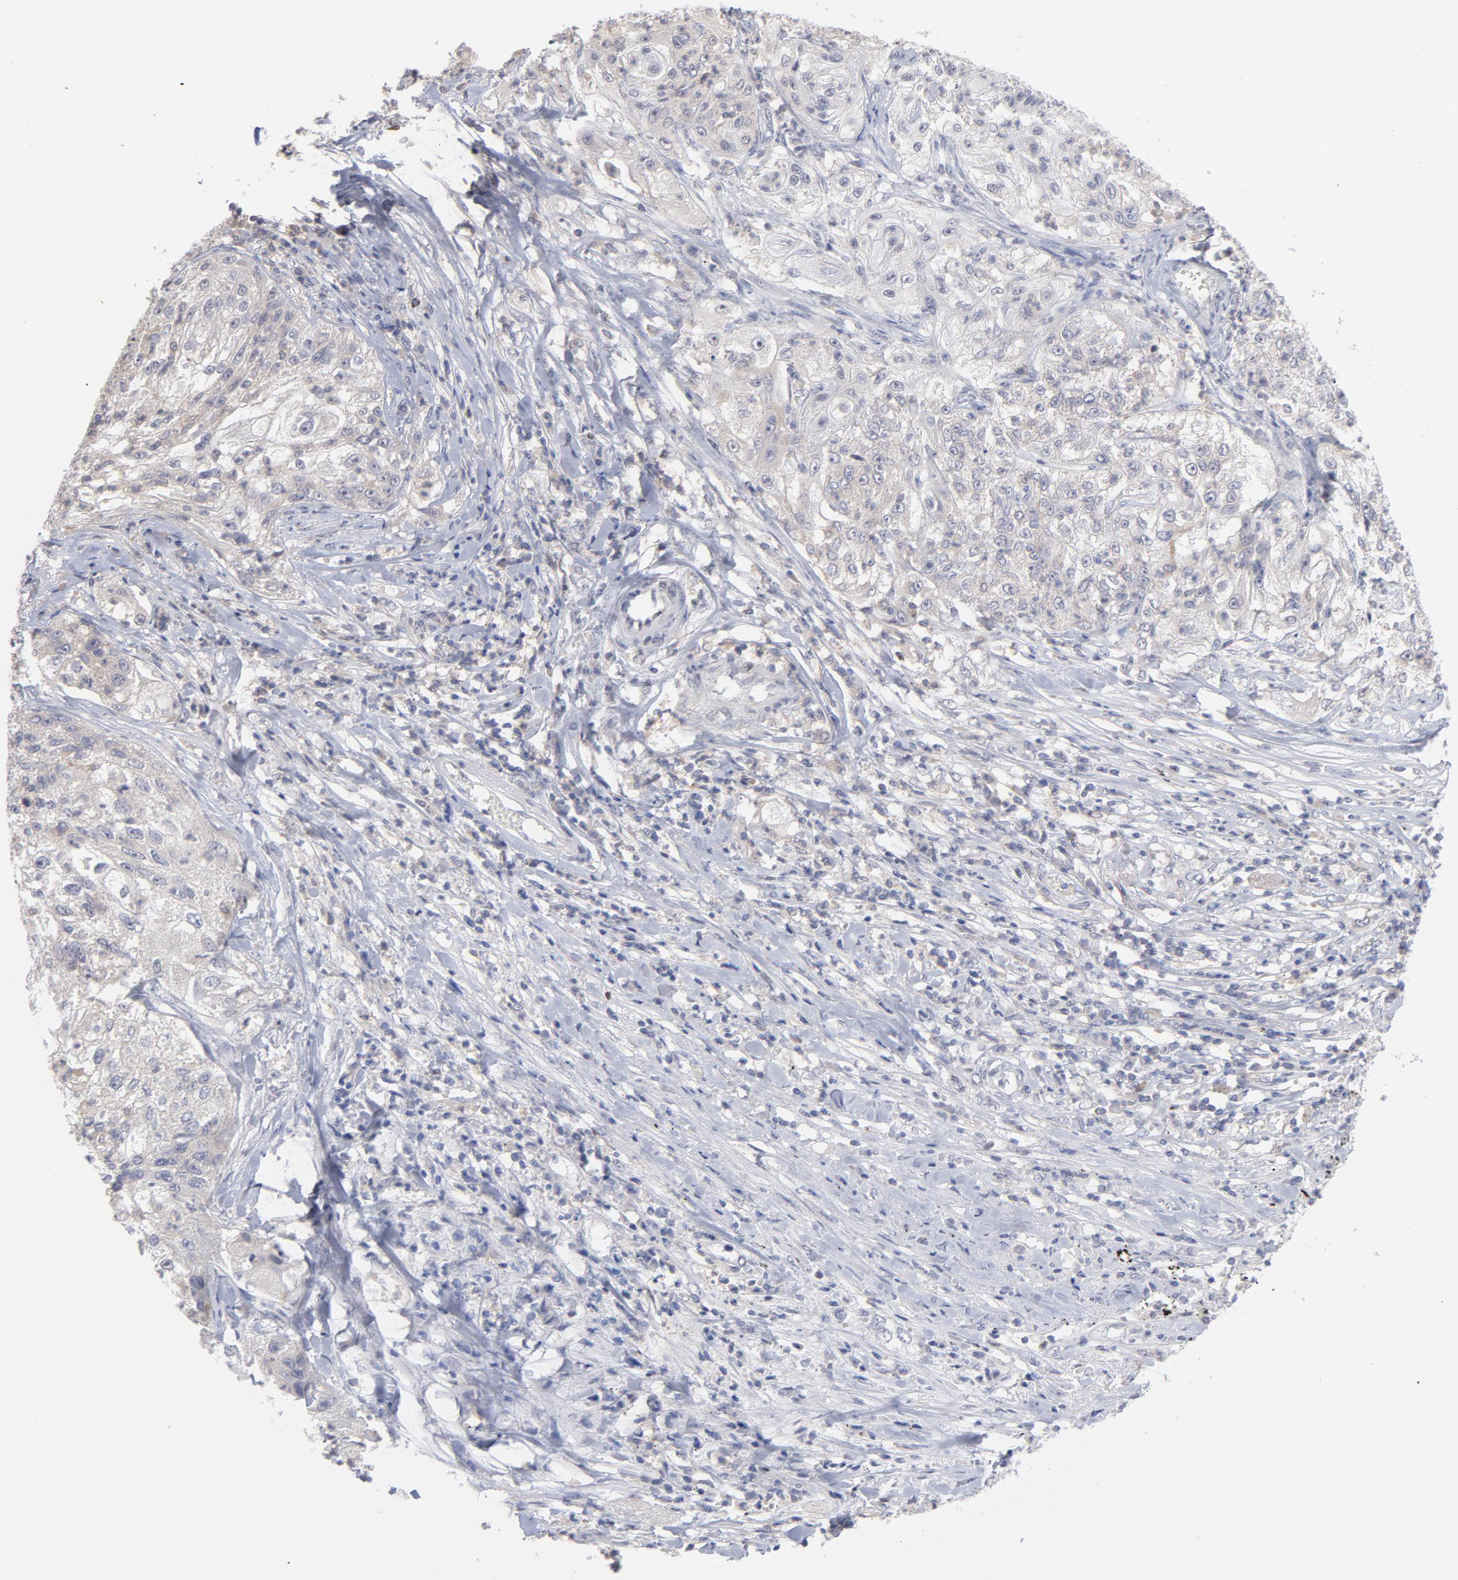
{"staining": {"intensity": "negative", "quantity": "none", "location": "none"}, "tissue": "lung cancer", "cell_type": "Tumor cells", "image_type": "cancer", "snomed": [{"axis": "morphology", "description": "Inflammation, NOS"}, {"axis": "morphology", "description": "Squamous cell carcinoma, NOS"}, {"axis": "topography", "description": "Lymph node"}, {"axis": "topography", "description": "Soft tissue"}, {"axis": "topography", "description": "Lung"}], "caption": "An IHC photomicrograph of lung cancer (squamous cell carcinoma) is shown. There is no staining in tumor cells of lung cancer (squamous cell carcinoma).", "gene": "OAS1", "patient": {"sex": "male", "age": 66}}